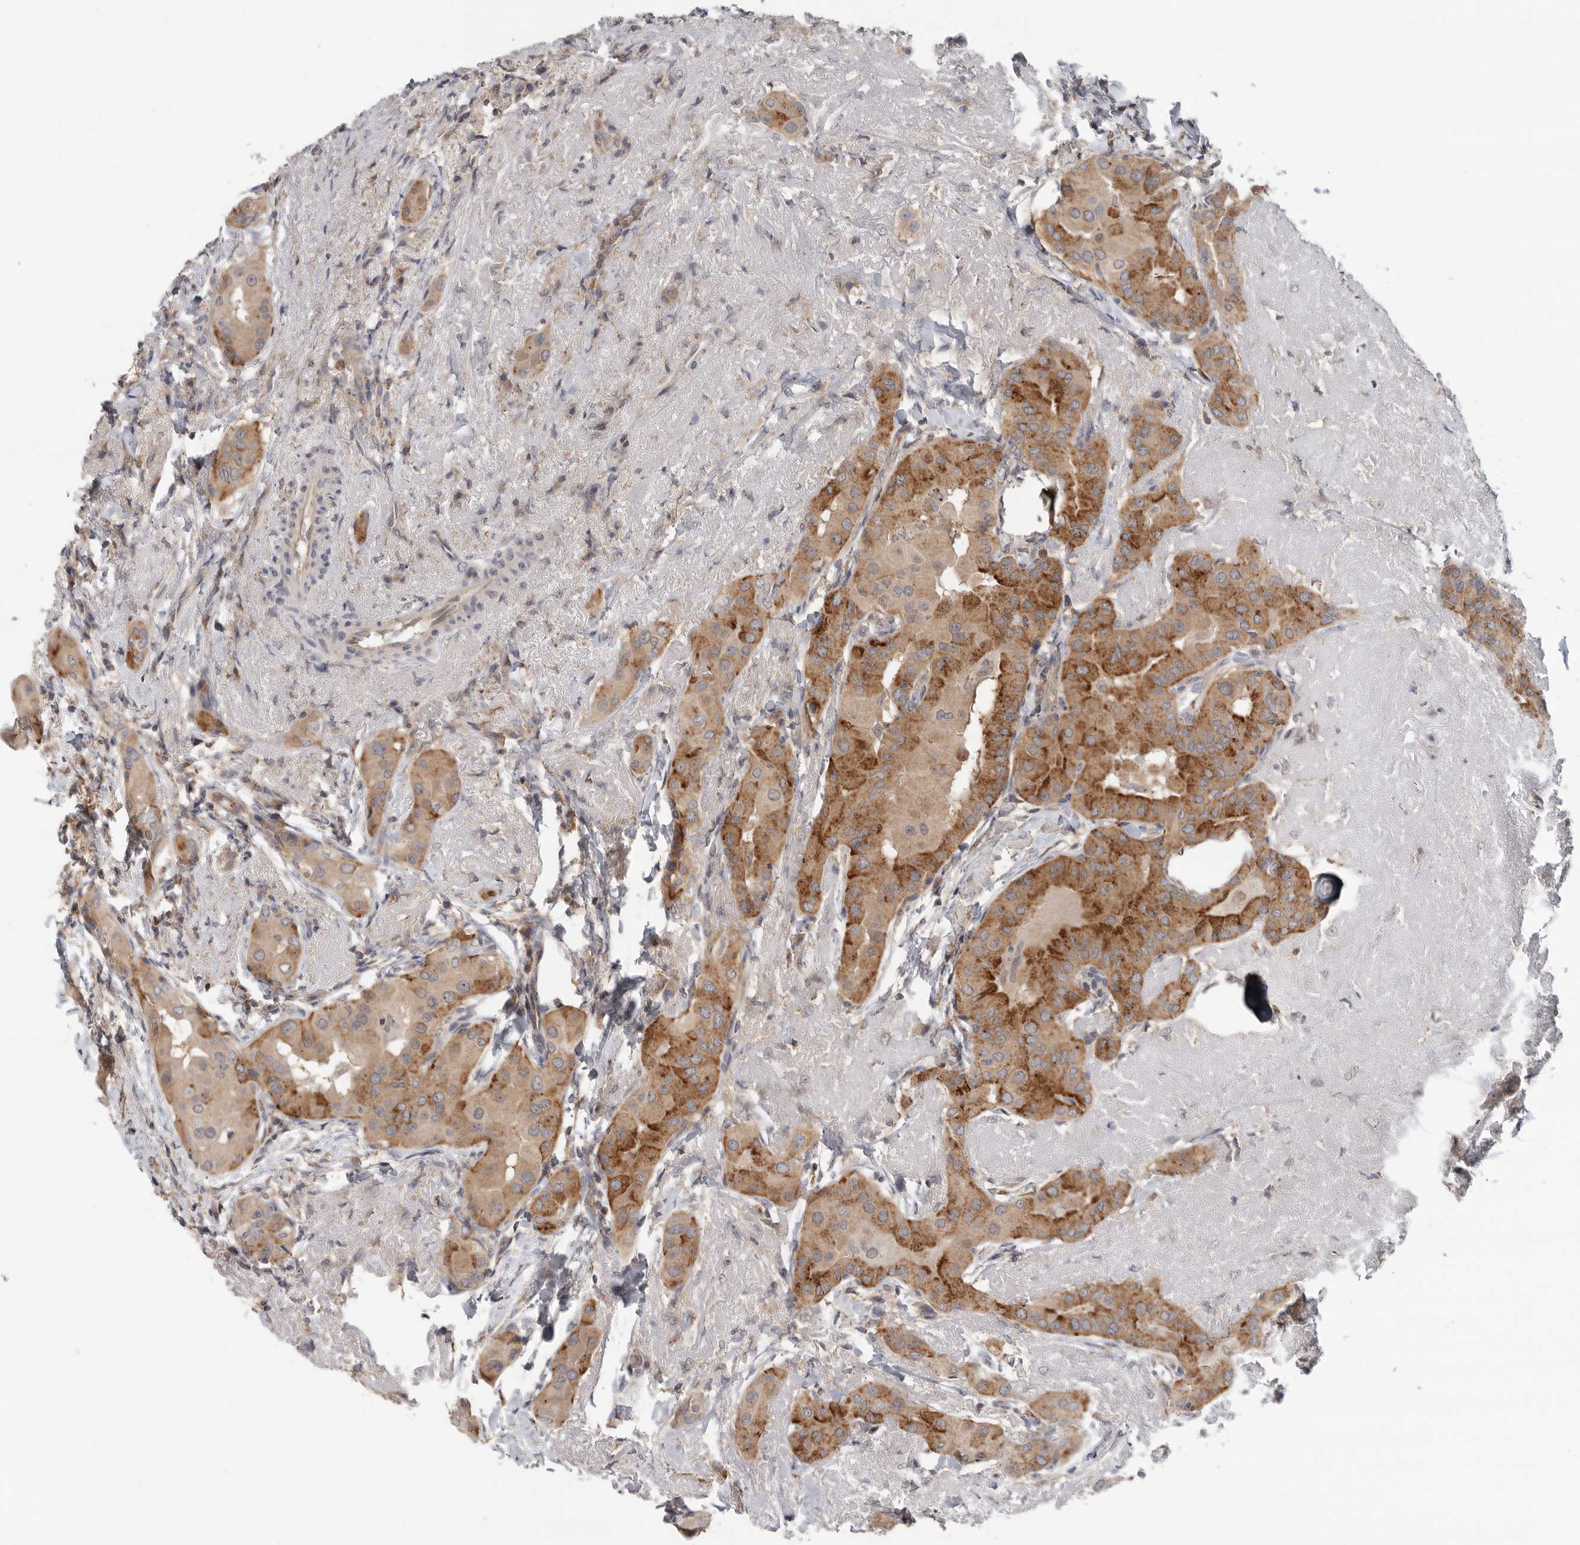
{"staining": {"intensity": "moderate", "quantity": ">75%", "location": "cytoplasmic/membranous"}, "tissue": "thyroid cancer", "cell_type": "Tumor cells", "image_type": "cancer", "snomed": [{"axis": "morphology", "description": "Papillary adenocarcinoma, NOS"}, {"axis": "topography", "description": "Thyroid gland"}], "caption": "A high-resolution image shows IHC staining of thyroid cancer, which shows moderate cytoplasmic/membranous staining in approximately >75% of tumor cells.", "gene": "KLK5", "patient": {"sex": "male", "age": 33}}